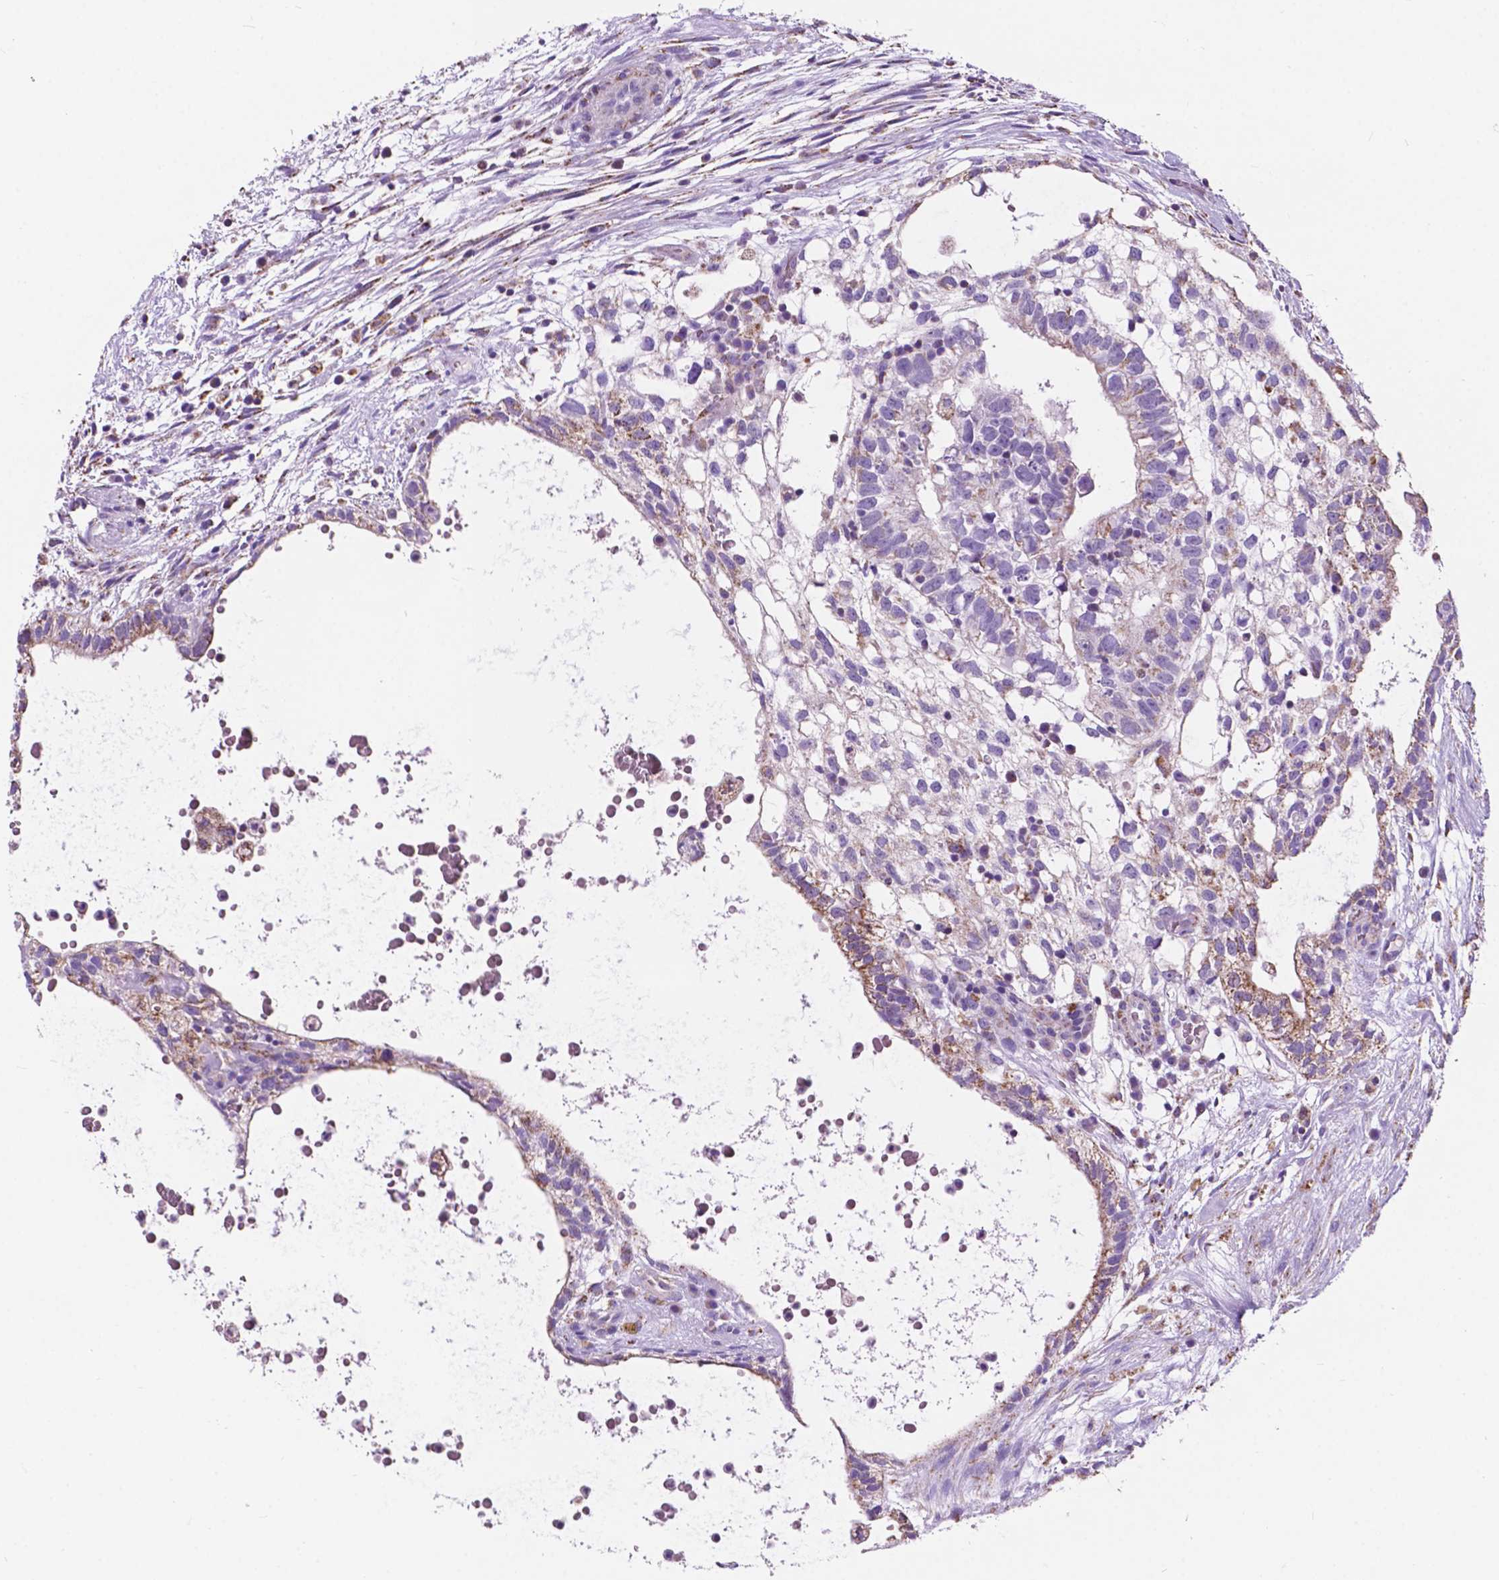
{"staining": {"intensity": "negative", "quantity": "none", "location": "none"}, "tissue": "testis cancer", "cell_type": "Tumor cells", "image_type": "cancer", "snomed": [{"axis": "morphology", "description": "Normal tissue, NOS"}, {"axis": "morphology", "description": "Carcinoma, Embryonal, NOS"}, {"axis": "topography", "description": "Testis"}], "caption": "Testis cancer stained for a protein using immunohistochemistry reveals no positivity tumor cells.", "gene": "TRPV5", "patient": {"sex": "male", "age": 32}}